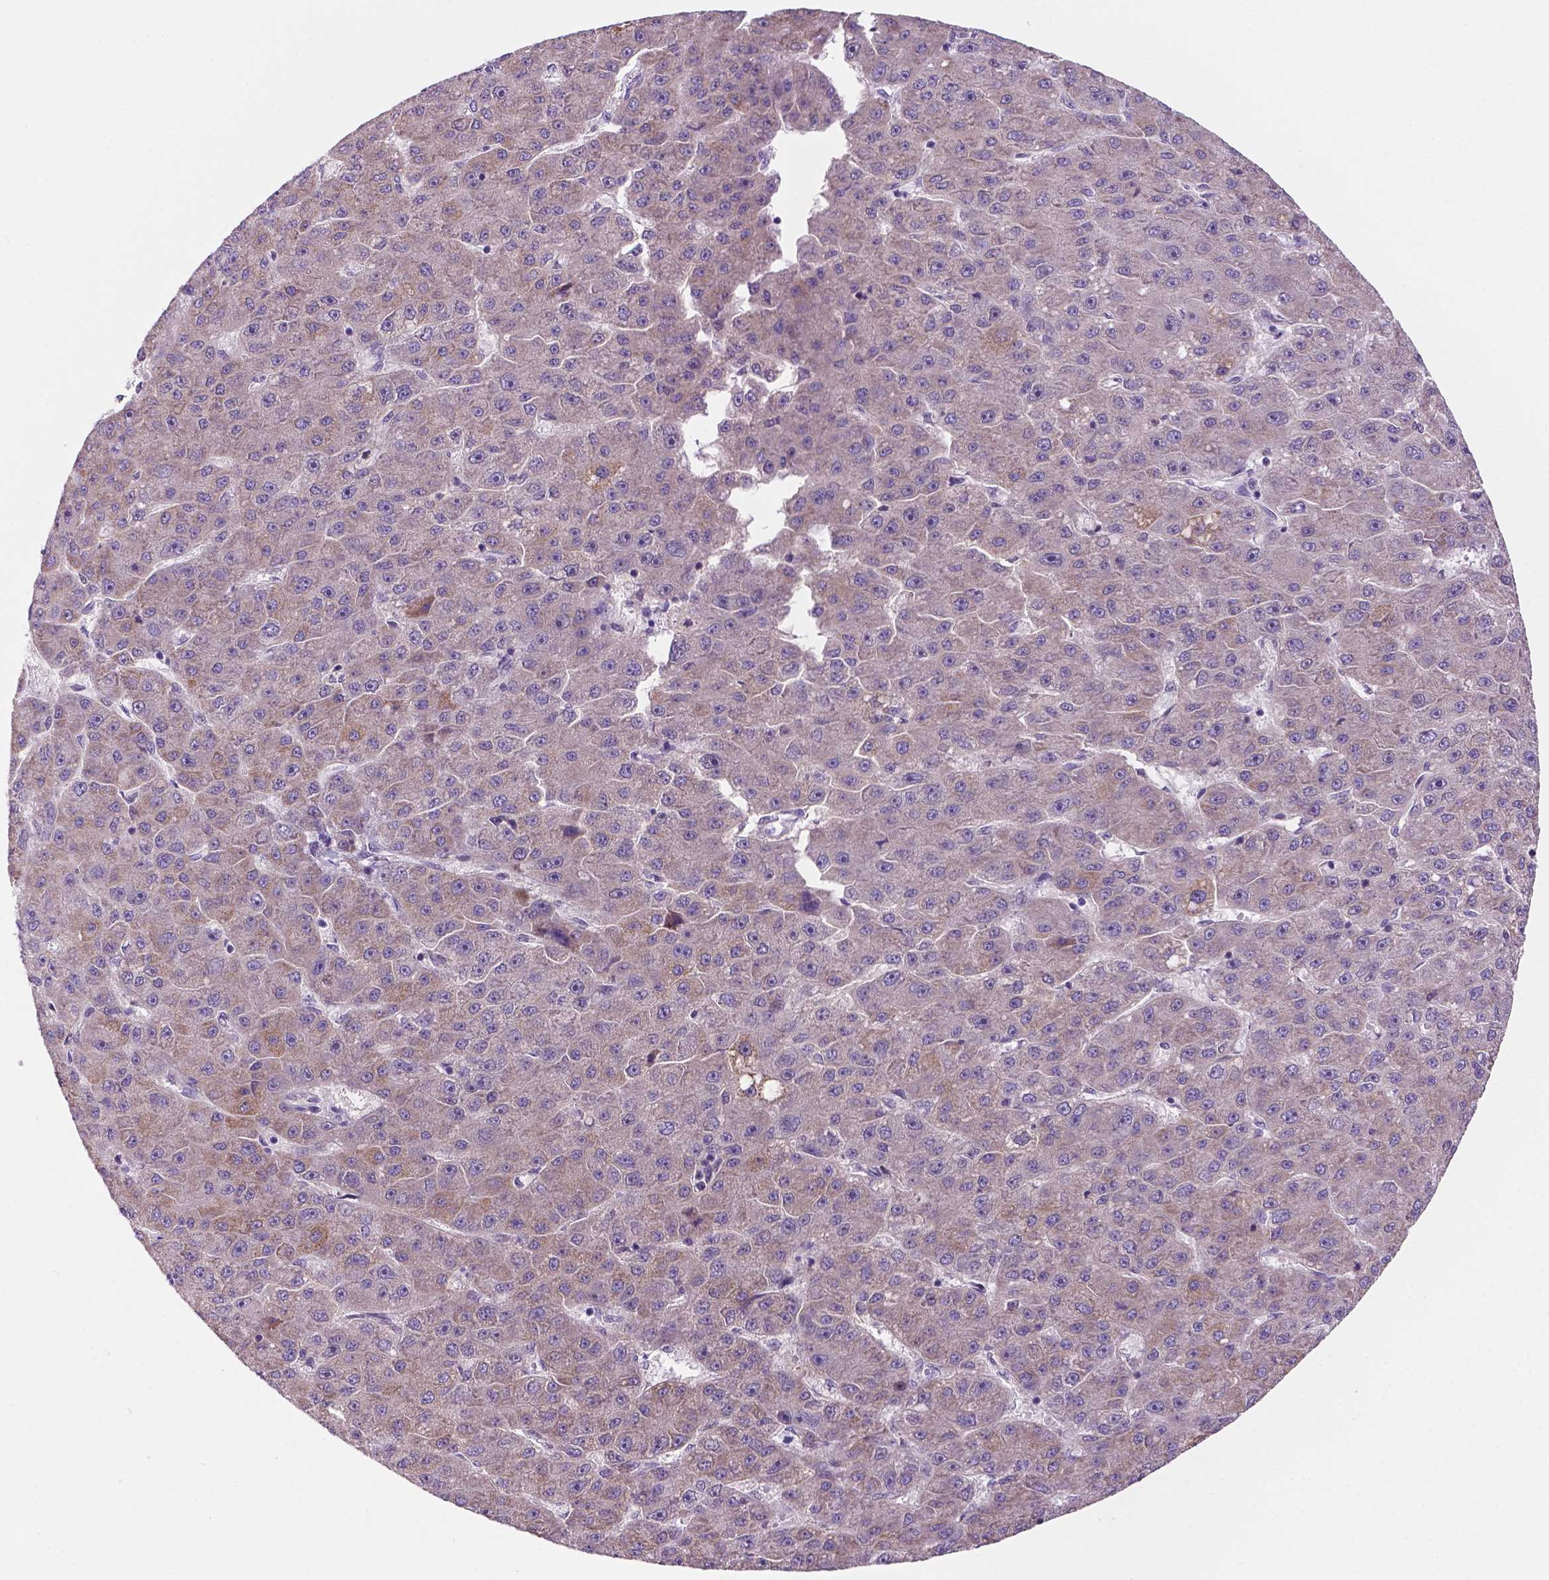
{"staining": {"intensity": "weak", "quantity": "<25%", "location": "cytoplasmic/membranous"}, "tissue": "liver cancer", "cell_type": "Tumor cells", "image_type": "cancer", "snomed": [{"axis": "morphology", "description": "Carcinoma, Hepatocellular, NOS"}, {"axis": "topography", "description": "Liver"}], "caption": "There is no significant expression in tumor cells of liver hepatocellular carcinoma.", "gene": "C18orf21", "patient": {"sex": "male", "age": 67}}